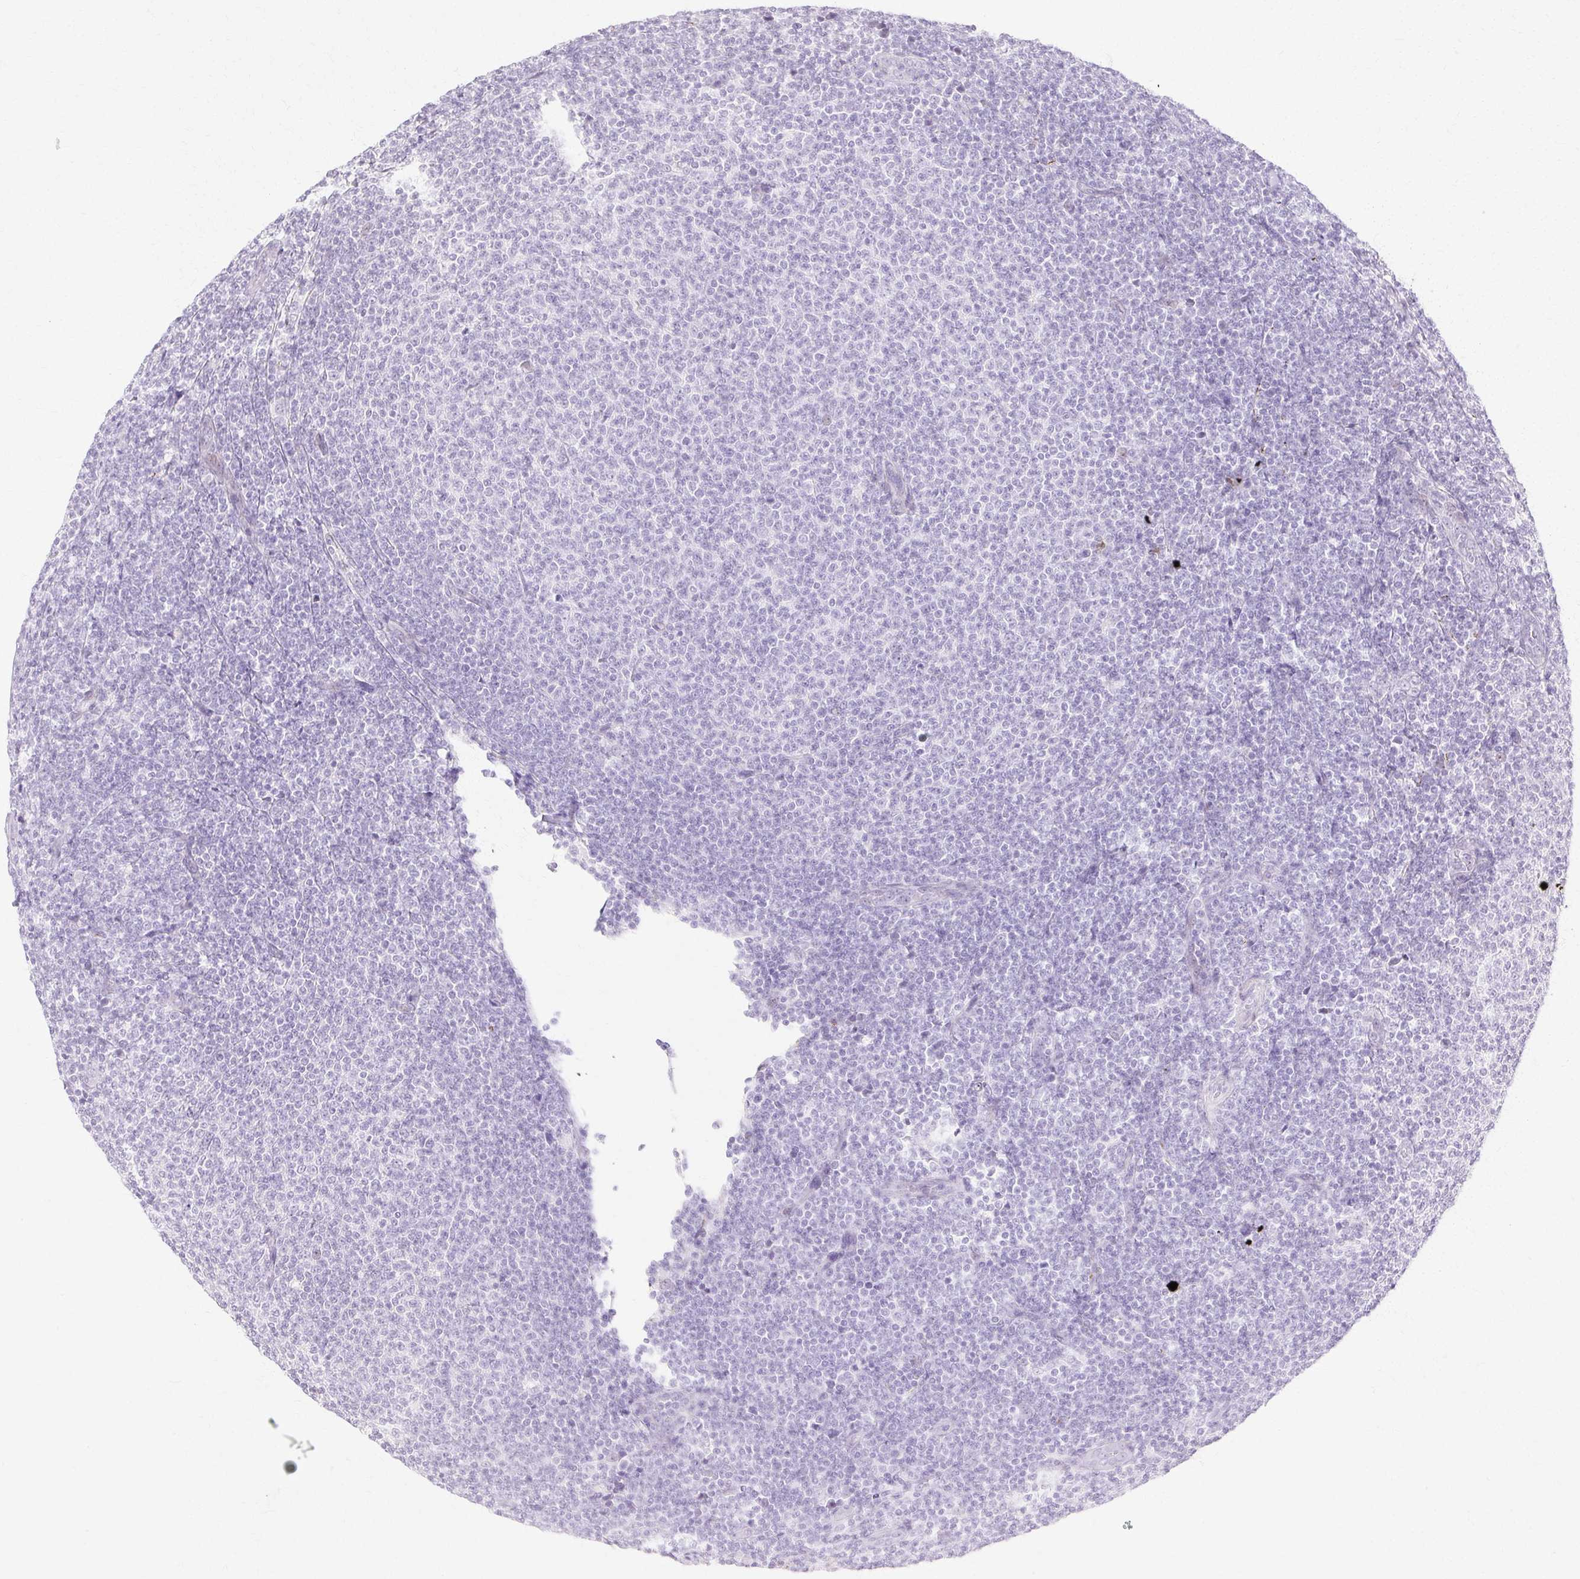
{"staining": {"intensity": "negative", "quantity": "none", "location": "none"}, "tissue": "lymphoma", "cell_type": "Tumor cells", "image_type": "cancer", "snomed": [{"axis": "morphology", "description": "Malignant lymphoma, non-Hodgkin's type, Low grade"}, {"axis": "topography", "description": "Lymph node"}], "caption": "Immunohistochemistry (IHC) photomicrograph of neoplastic tissue: human low-grade malignant lymphoma, non-Hodgkin's type stained with DAB (3,3'-diaminobenzidine) exhibits no significant protein expression in tumor cells.", "gene": "C3orf49", "patient": {"sex": "male", "age": 66}}